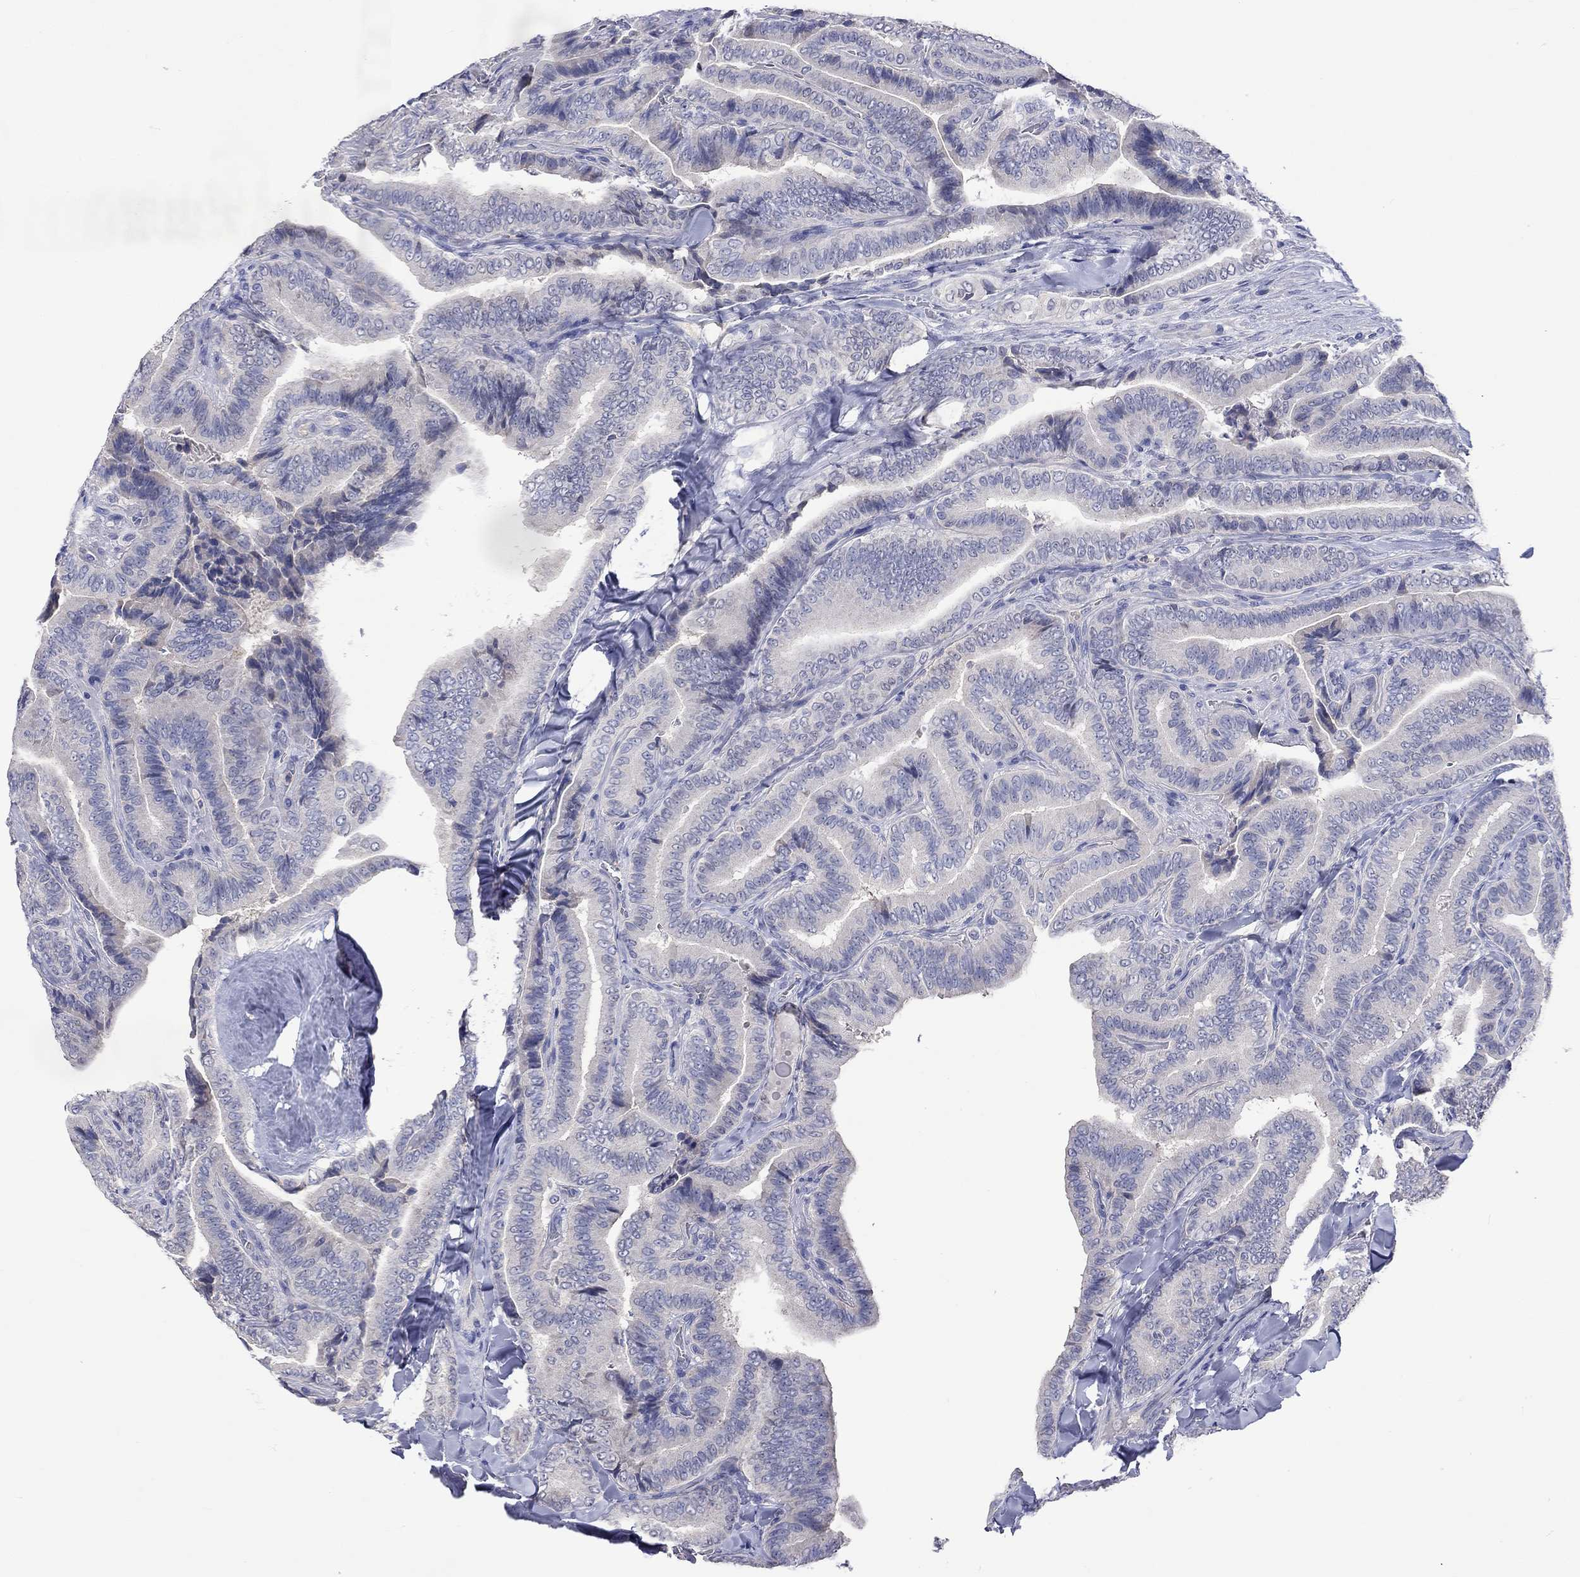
{"staining": {"intensity": "negative", "quantity": "none", "location": "none"}, "tissue": "thyroid cancer", "cell_type": "Tumor cells", "image_type": "cancer", "snomed": [{"axis": "morphology", "description": "Papillary adenocarcinoma, NOS"}, {"axis": "topography", "description": "Thyroid gland"}], "caption": "IHC of thyroid cancer (papillary adenocarcinoma) displays no positivity in tumor cells.", "gene": "LRFN4", "patient": {"sex": "male", "age": 61}}